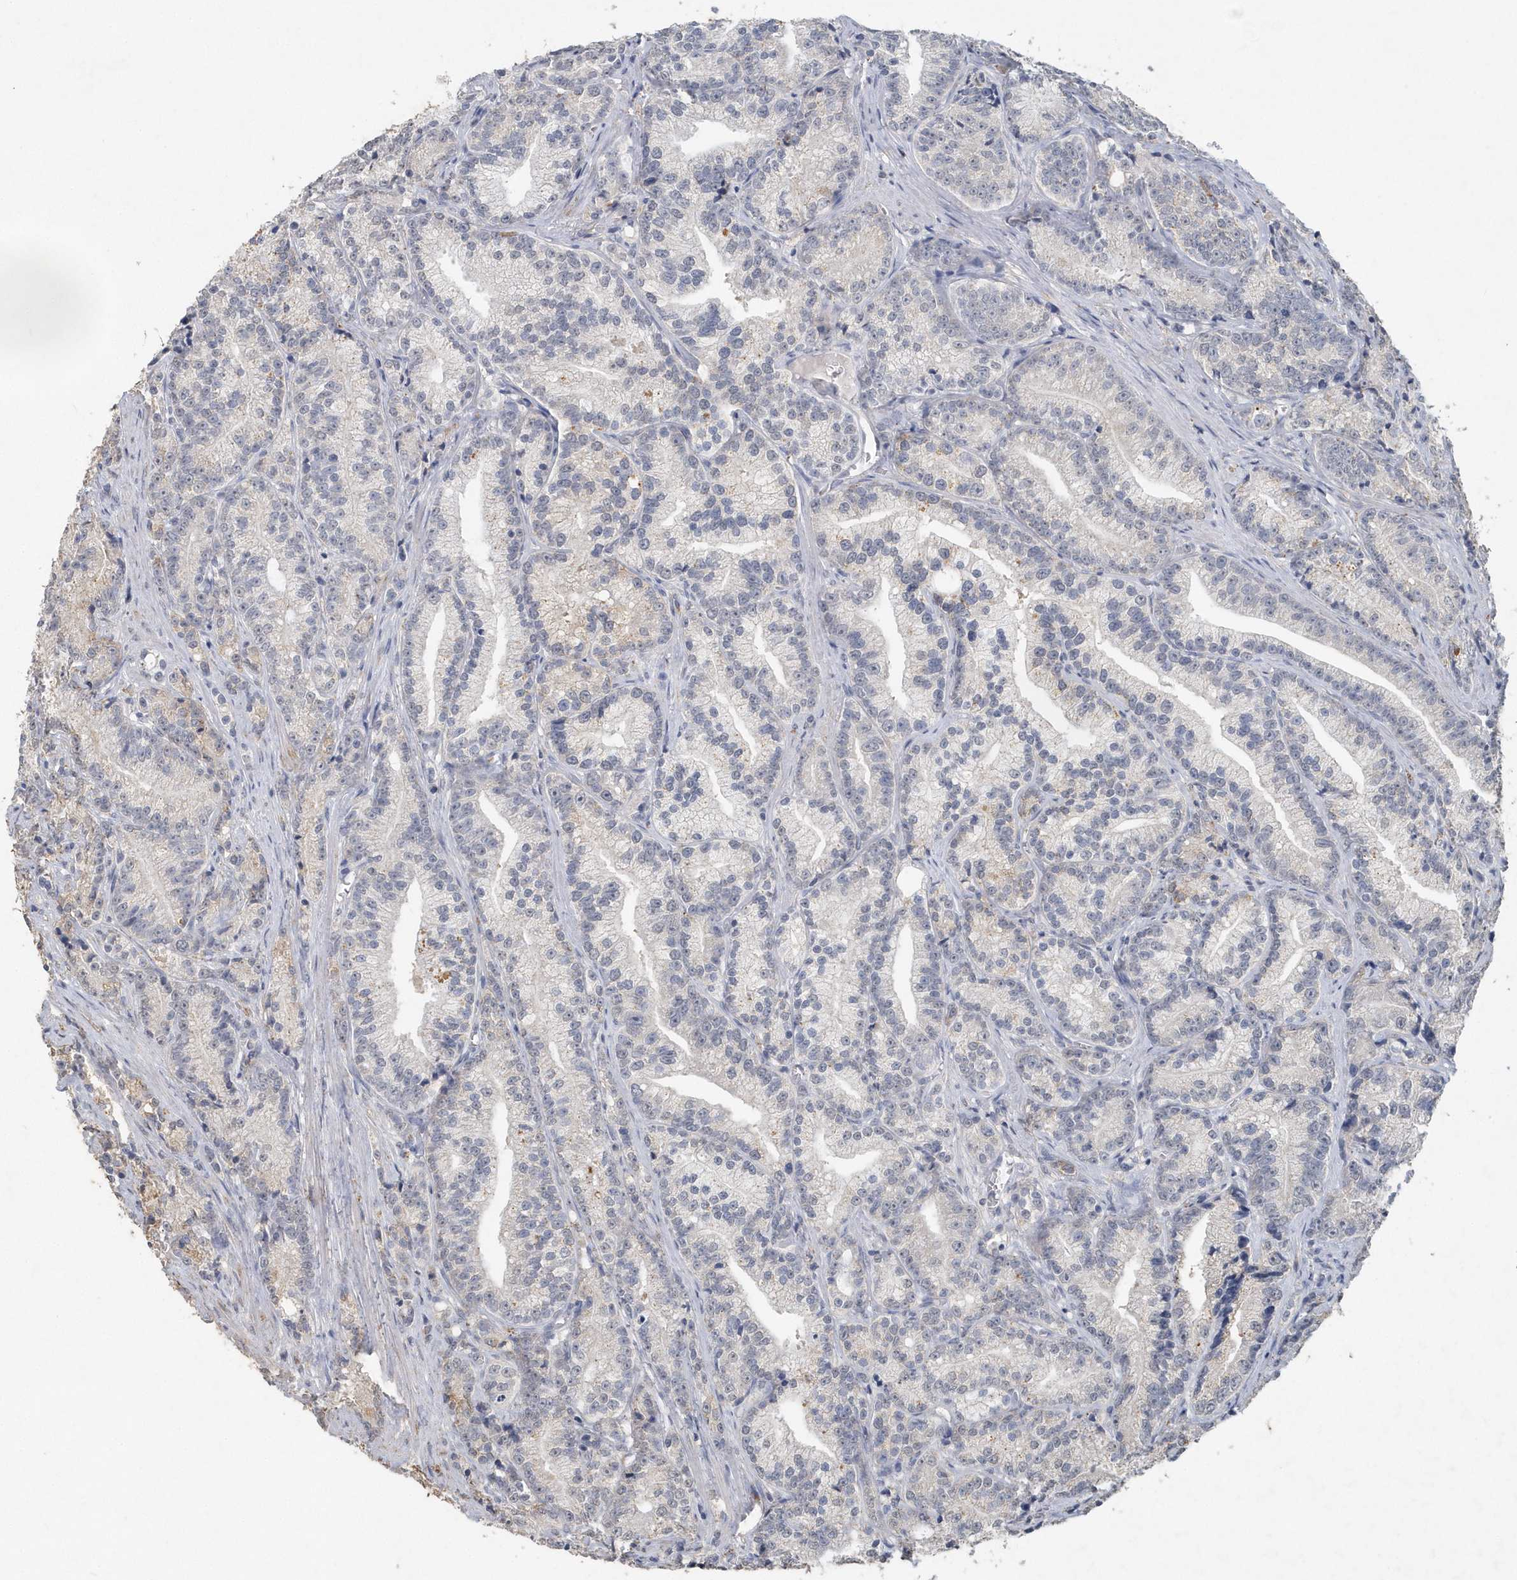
{"staining": {"intensity": "negative", "quantity": "none", "location": "none"}, "tissue": "prostate cancer", "cell_type": "Tumor cells", "image_type": "cancer", "snomed": [{"axis": "morphology", "description": "Adenocarcinoma, Low grade"}, {"axis": "topography", "description": "Prostate"}], "caption": "Adenocarcinoma (low-grade) (prostate) was stained to show a protein in brown. There is no significant expression in tumor cells.", "gene": "PDCD1", "patient": {"sex": "male", "age": 89}}